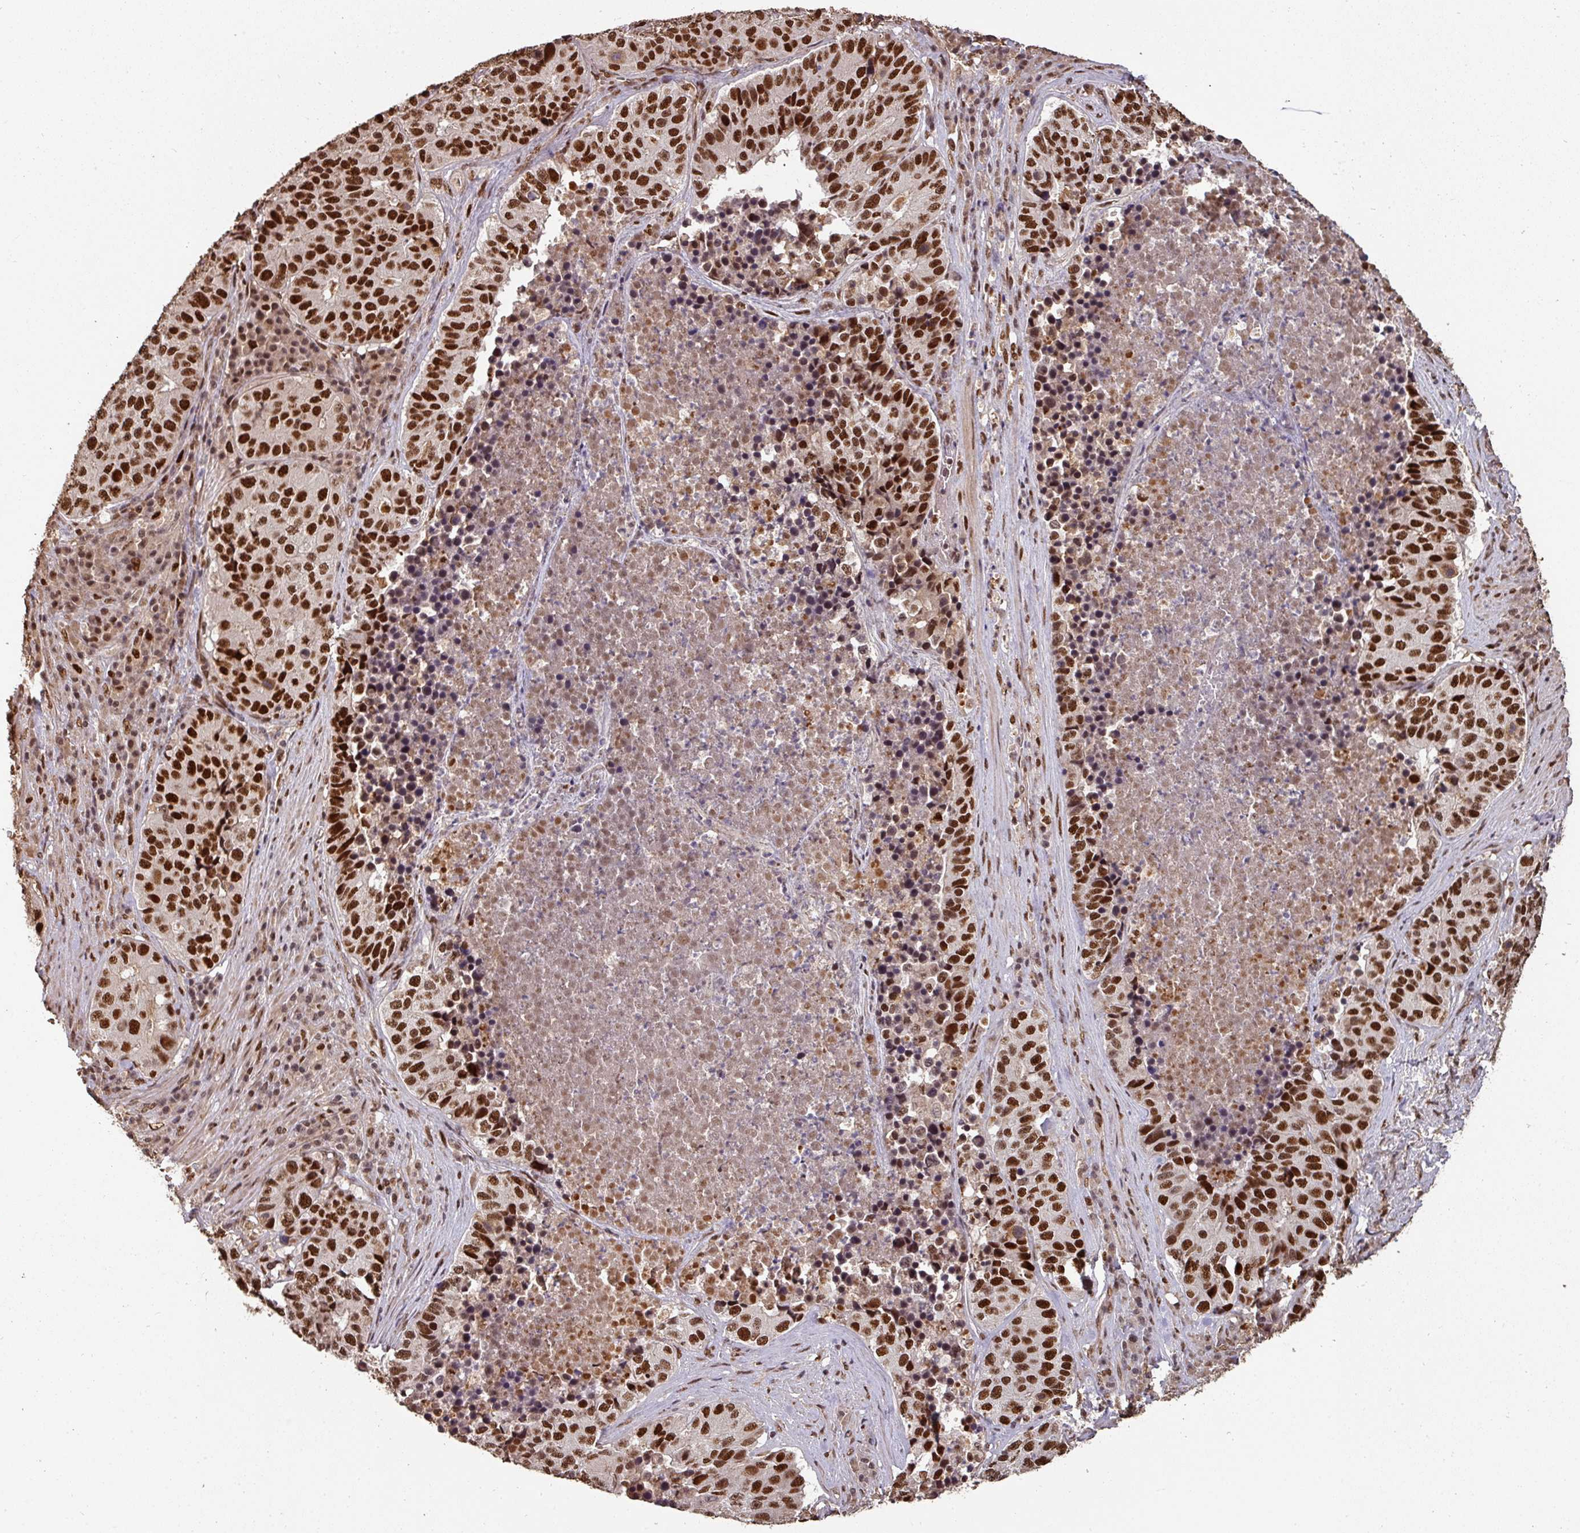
{"staining": {"intensity": "strong", "quantity": ">75%", "location": "nuclear"}, "tissue": "stomach cancer", "cell_type": "Tumor cells", "image_type": "cancer", "snomed": [{"axis": "morphology", "description": "Adenocarcinoma, NOS"}, {"axis": "topography", "description": "Stomach"}], "caption": "Immunohistochemical staining of human stomach cancer (adenocarcinoma) shows high levels of strong nuclear protein expression in approximately >75% of tumor cells.", "gene": "POLD1", "patient": {"sex": "male", "age": 71}}